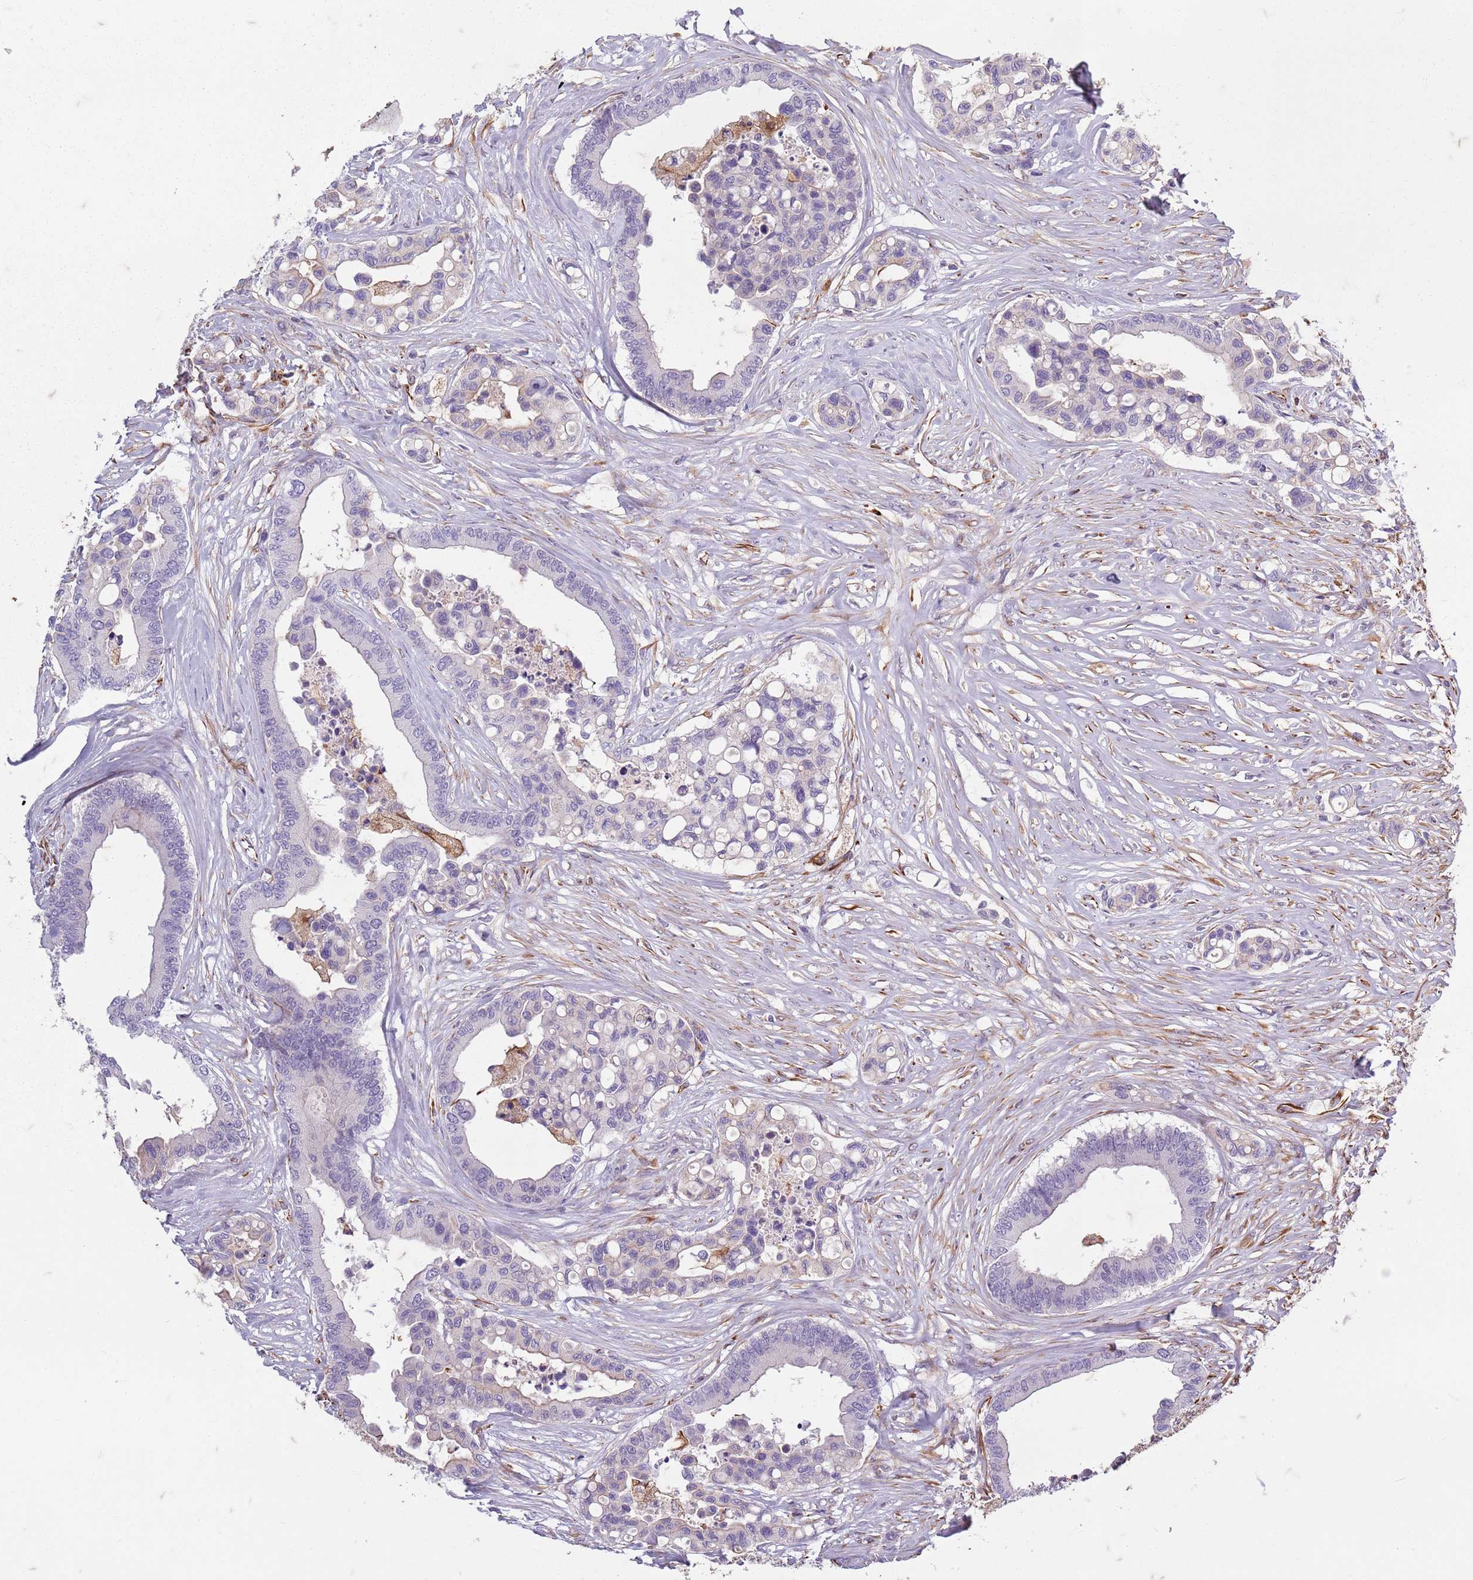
{"staining": {"intensity": "negative", "quantity": "none", "location": "none"}, "tissue": "colorectal cancer", "cell_type": "Tumor cells", "image_type": "cancer", "snomed": [{"axis": "morphology", "description": "Adenocarcinoma, NOS"}, {"axis": "topography", "description": "Colon"}], "caption": "An image of human adenocarcinoma (colorectal) is negative for staining in tumor cells.", "gene": "TAS2R38", "patient": {"sex": "male", "age": 82}}